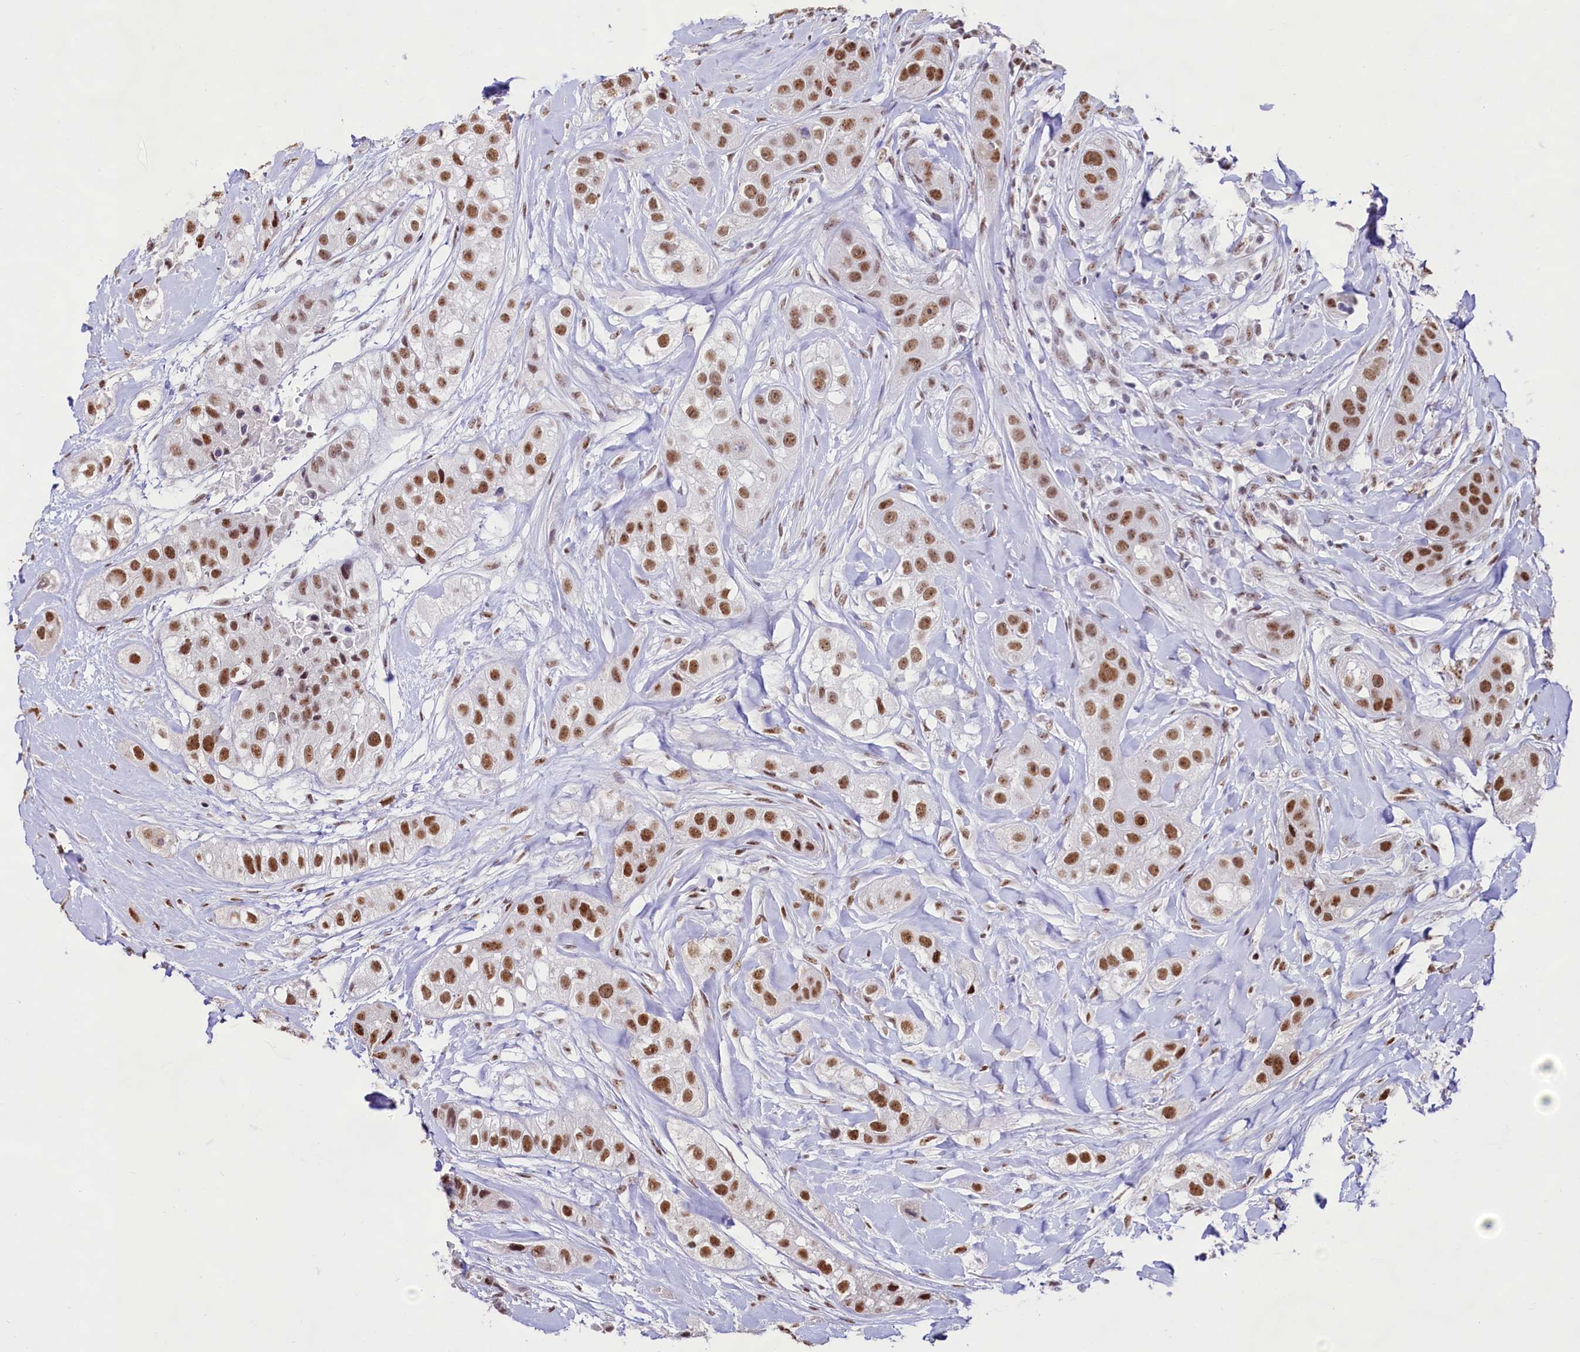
{"staining": {"intensity": "strong", "quantity": ">75%", "location": "nuclear"}, "tissue": "head and neck cancer", "cell_type": "Tumor cells", "image_type": "cancer", "snomed": [{"axis": "morphology", "description": "Normal tissue, NOS"}, {"axis": "morphology", "description": "Squamous cell carcinoma, NOS"}, {"axis": "topography", "description": "Skeletal muscle"}, {"axis": "topography", "description": "Head-Neck"}], "caption": "Immunohistochemical staining of human head and neck cancer (squamous cell carcinoma) exhibits high levels of strong nuclear expression in about >75% of tumor cells. (Stains: DAB (3,3'-diaminobenzidine) in brown, nuclei in blue, Microscopy: brightfield microscopy at high magnification).", "gene": "HIRA", "patient": {"sex": "male", "age": 51}}